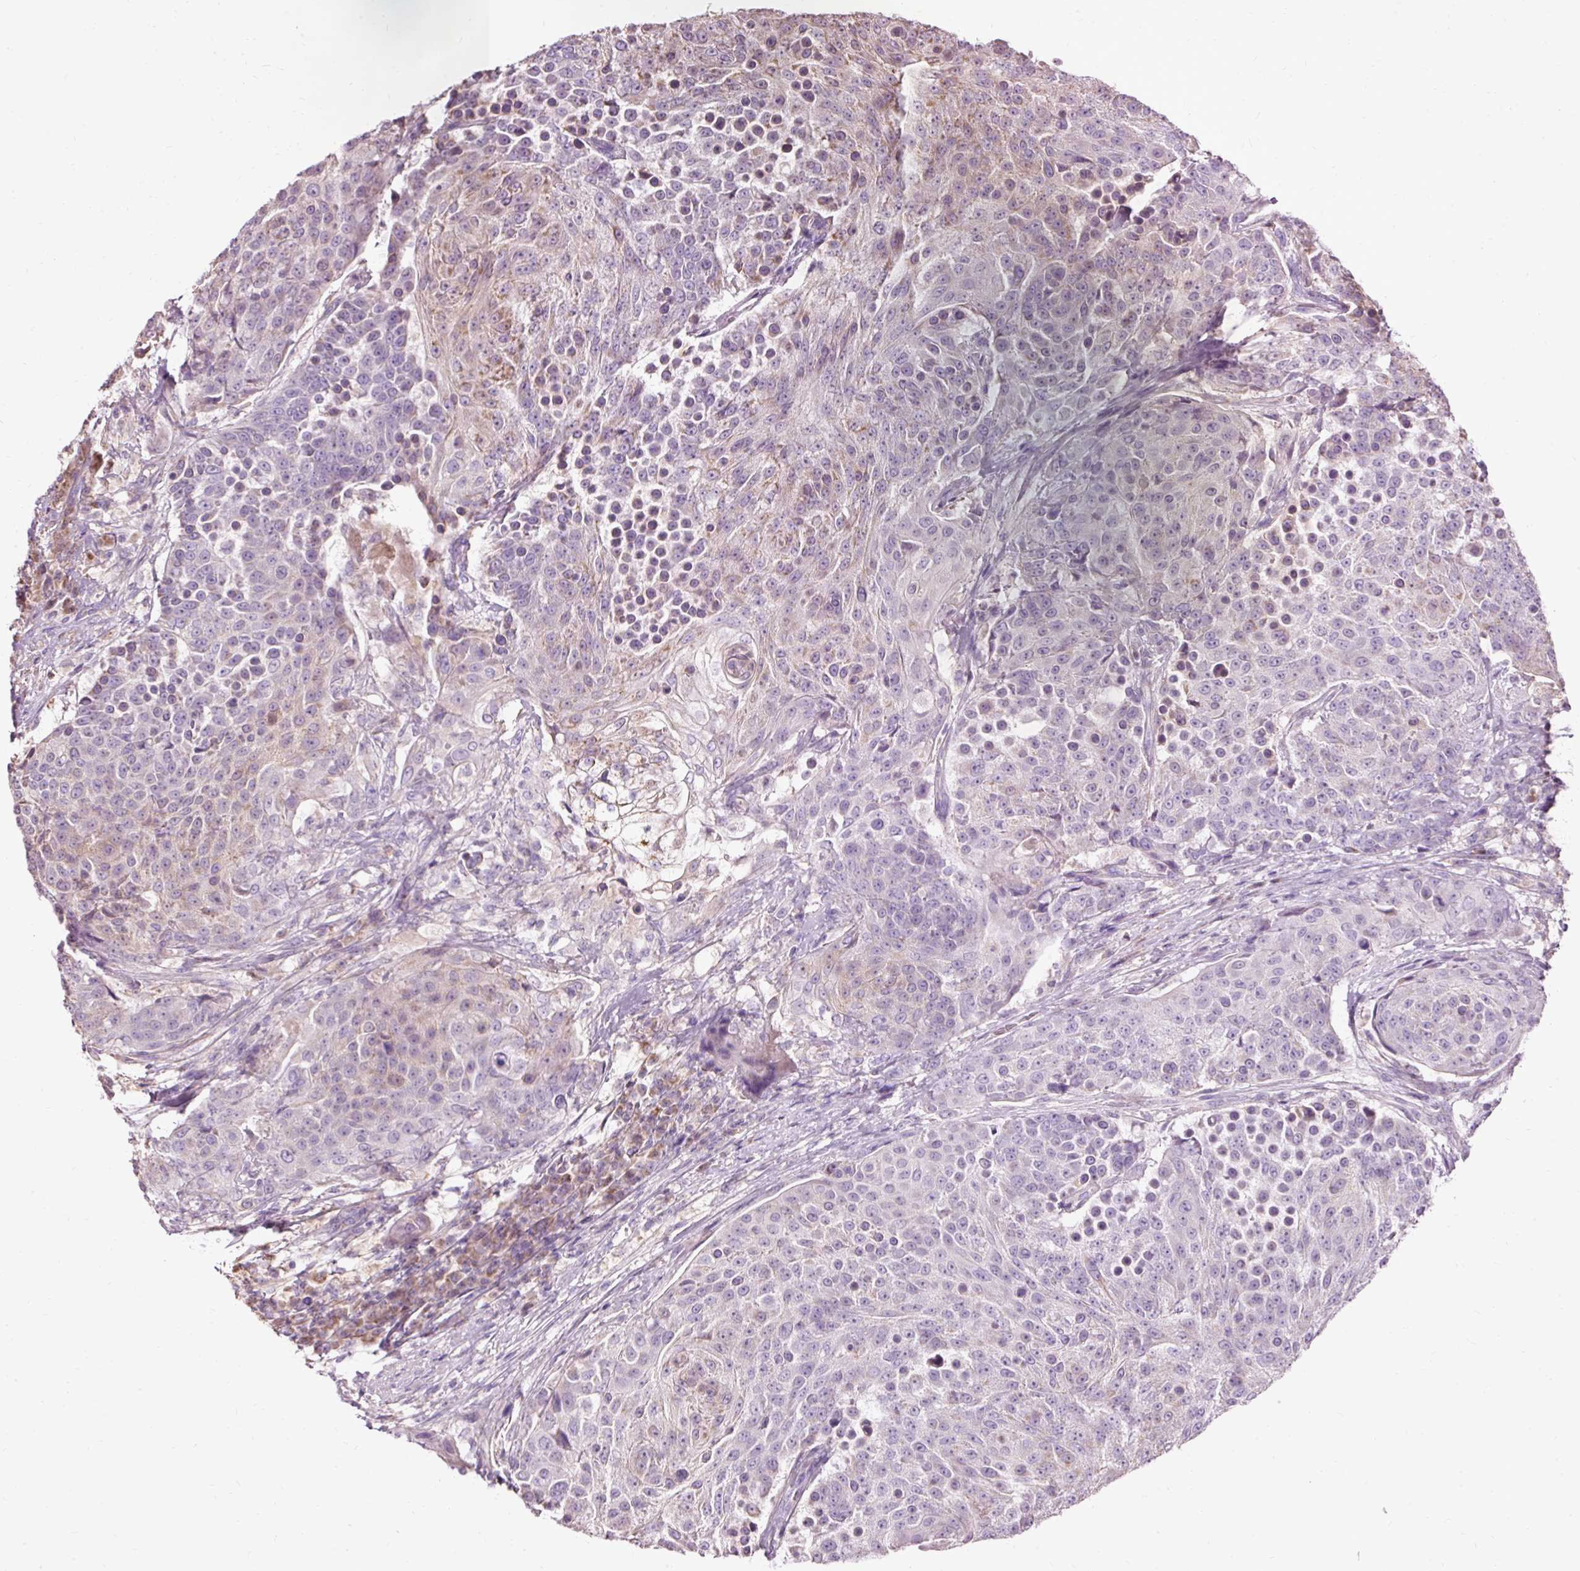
{"staining": {"intensity": "moderate", "quantity": "<25%", "location": "cytoplasmic/membranous"}, "tissue": "urothelial cancer", "cell_type": "Tumor cells", "image_type": "cancer", "snomed": [{"axis": "morphology", "description": "Urothelial carcinoma, High grade"}, {"axis": "topography", "description": "Urinary bladder"}], "caption": "Protein analysis of urothelial carcinoma (high-grade) tissue demonstrates moderate cytoplasmic/membranous expression in approximately <25% of tumor cells. (DAB (3,3'-diaminobenzidine) = brown stain, brightfield microscopy at high magnification).", "gene": "PRDX5", "patient": {"sex": "female", "age": 63}}